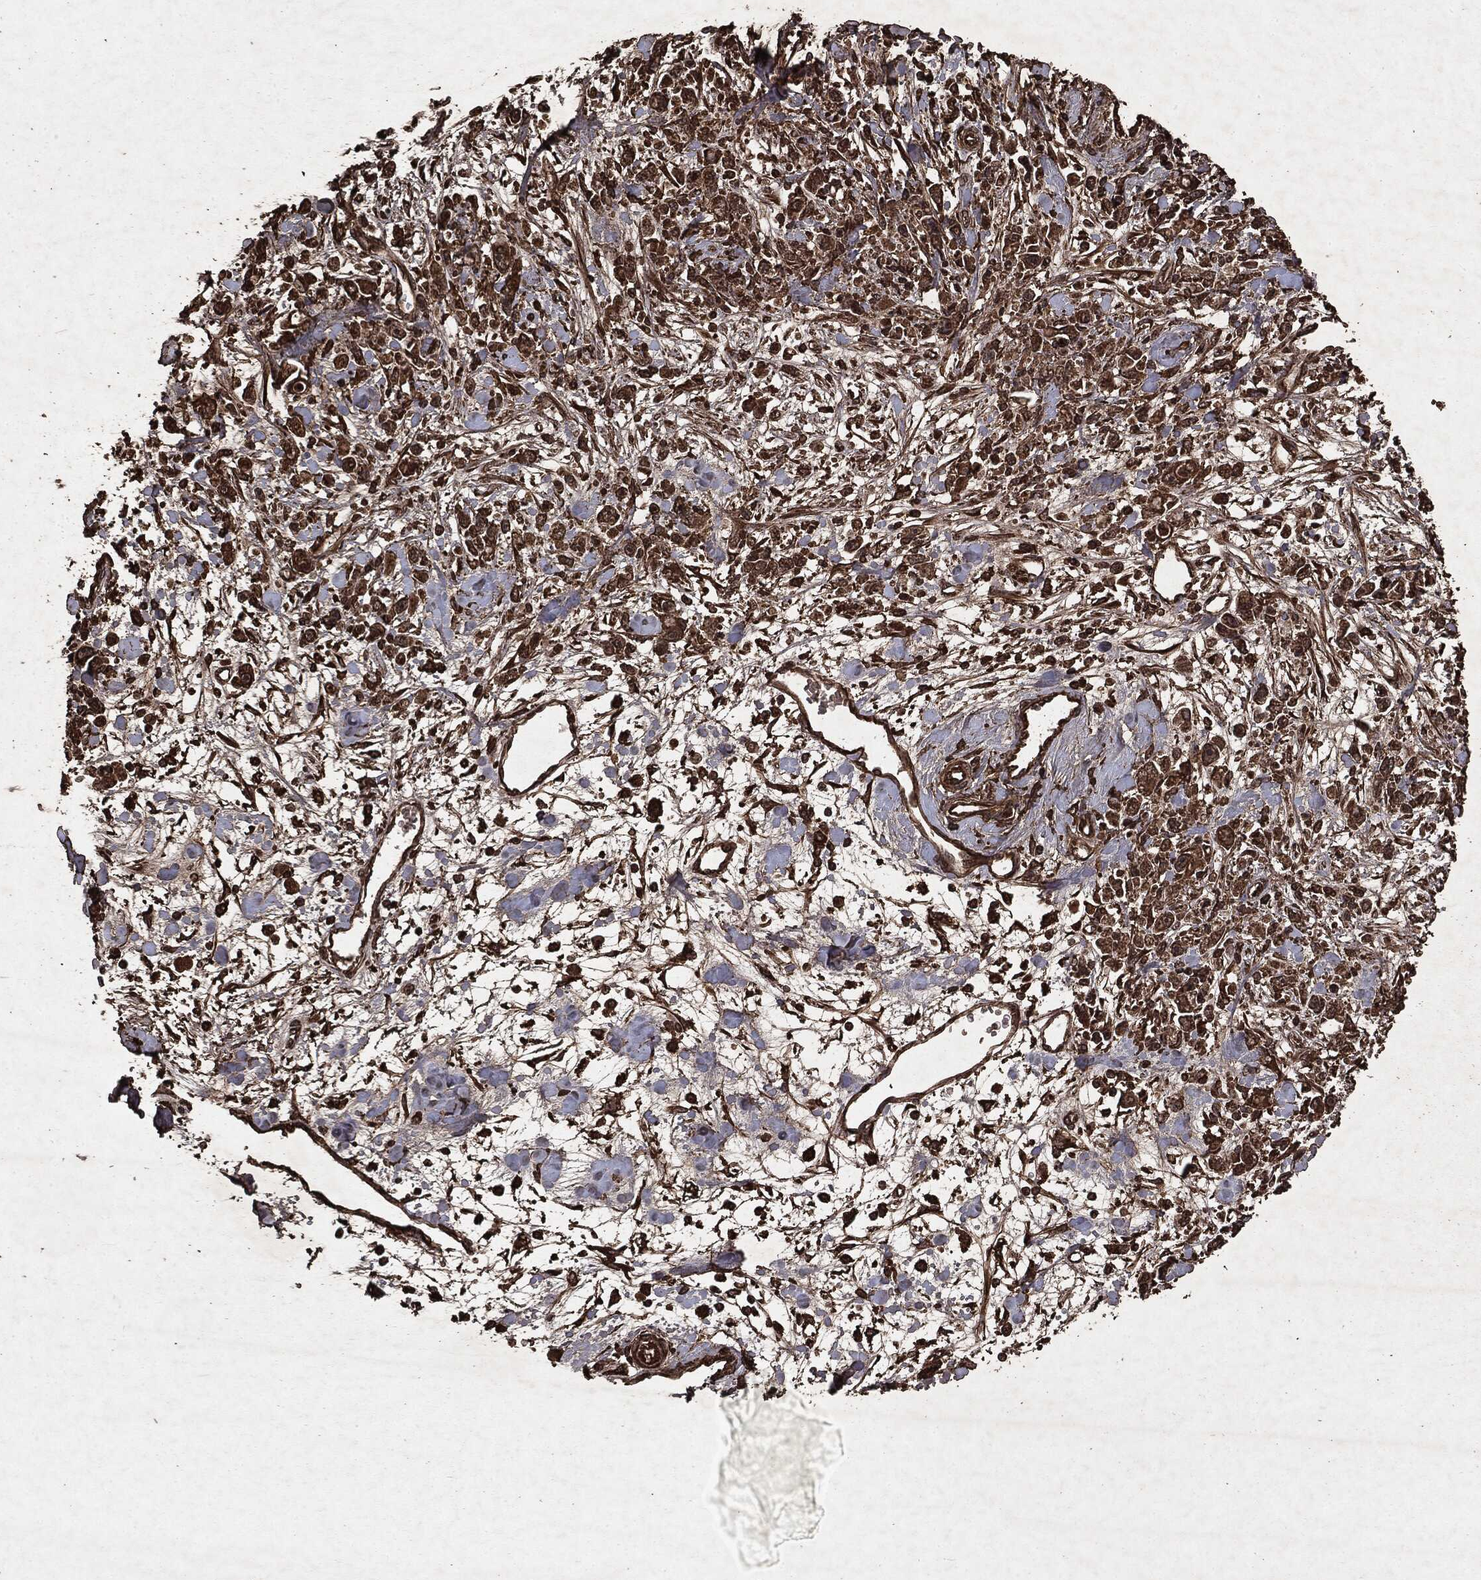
{"staining": {"intensity": "strong", "quantity": ">75%", "location": "cytoplasmic/membranous"}, "tissue": "stomach cancer", "cell_type": "Tumor cells", "image_type": "cancer", "snomed": [{"axis": "morphology", "description": "Adenocarcinoma, NOS"}, {"axis": "topography", "description": "Stomach"}], "caption": "High-magnification brightfield microscopy of adenocarcinoma (stomach) stained with DAB (brown) and counterstained with hematoxylin (blue). tumor cells exhibit strong cytoplasmic/membranous staining is seen in approximately>75% of cells.", "gene": "ARAF", "patient": {"sex": "female", "age": 59}}